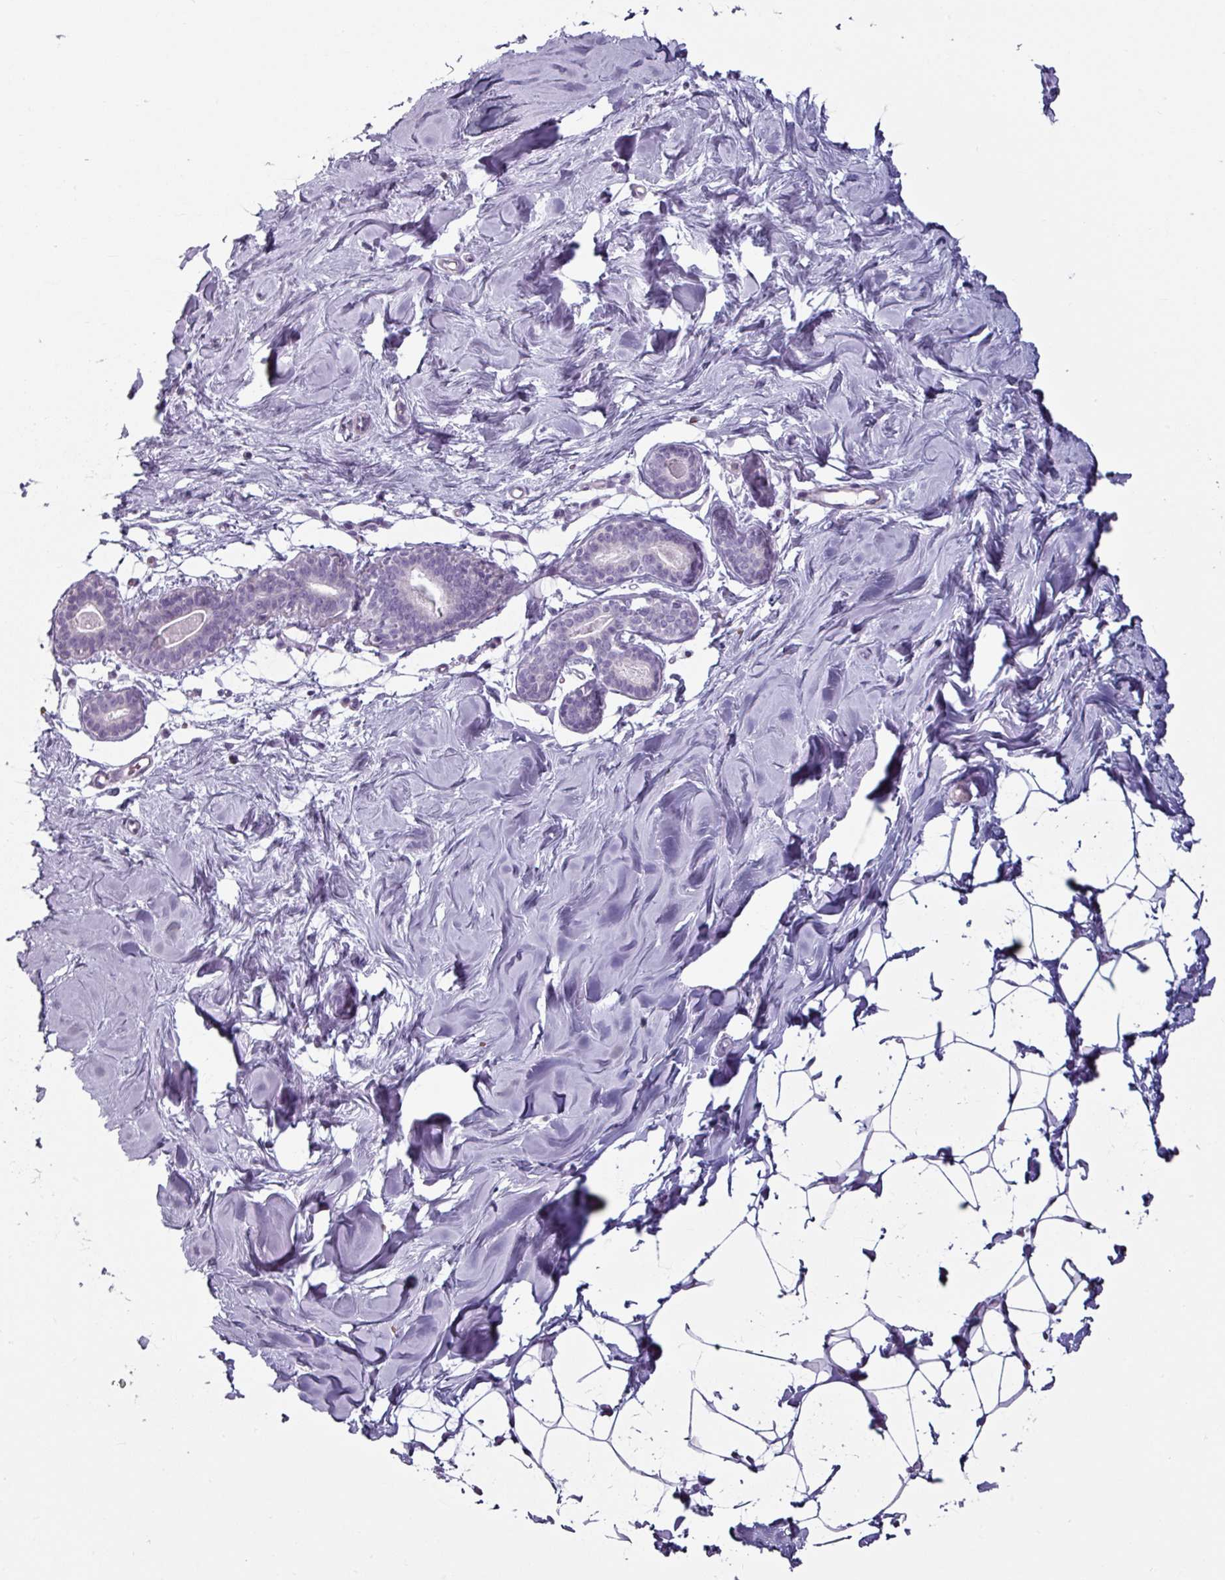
{"staining": {"intensity": "negative", "quantity": "none", "location": "none"}, "tissue": "breast", "cell_type": "Adipocytes", "image_type": "normal", "snomed": [{"axis": "morphology", "description": "Normal tissue, NOS"}, {"axis": "topography", "description": "Breast"}], "caption": "Immunohistochemistry histopathology image of benign breast stained for a protein (brown), which displays no staining in adipocytes.", "gene": "CLCA1", "patient": {"sex": "female", "age": 23}}